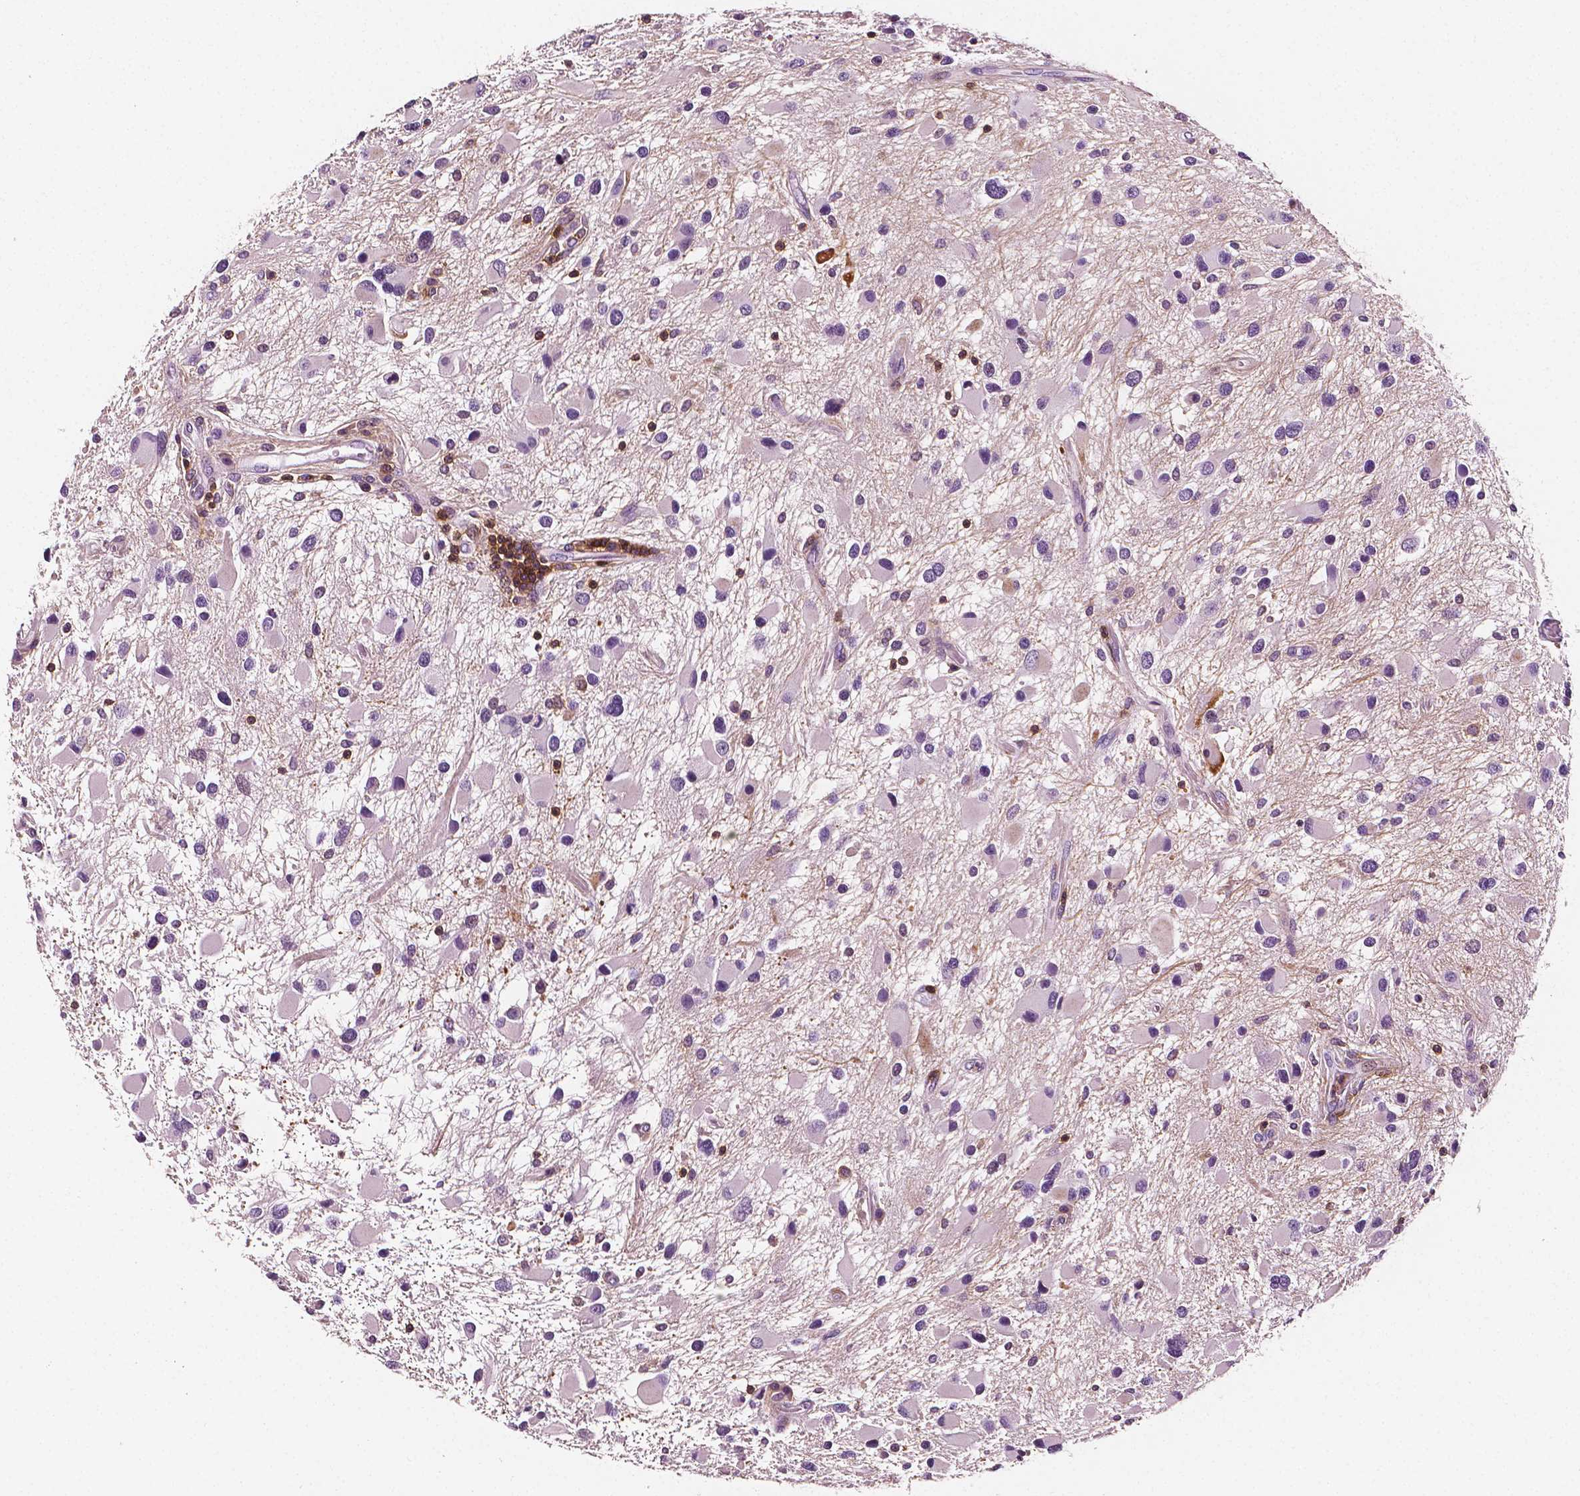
{"staining": {"intensity": "negative", "quantity": "none", "location": "none"}, "tissue": "glioma", "cell_type": "Tumor cells", "image_type": "cancer", "snomed": [{"axis": "morphology", "description": "Glioma, malignant, Low grade"}, {"axis": "topography", "description": "Brain"}], "caption": "High power microscopy image of an immunohistochemistry histopathology image of glioma, revealing no significant expression in tumor cells. Nuclei are stained in blue.", "gene": "PTPRC", "patient": {"sex": "female", "age": 32}}